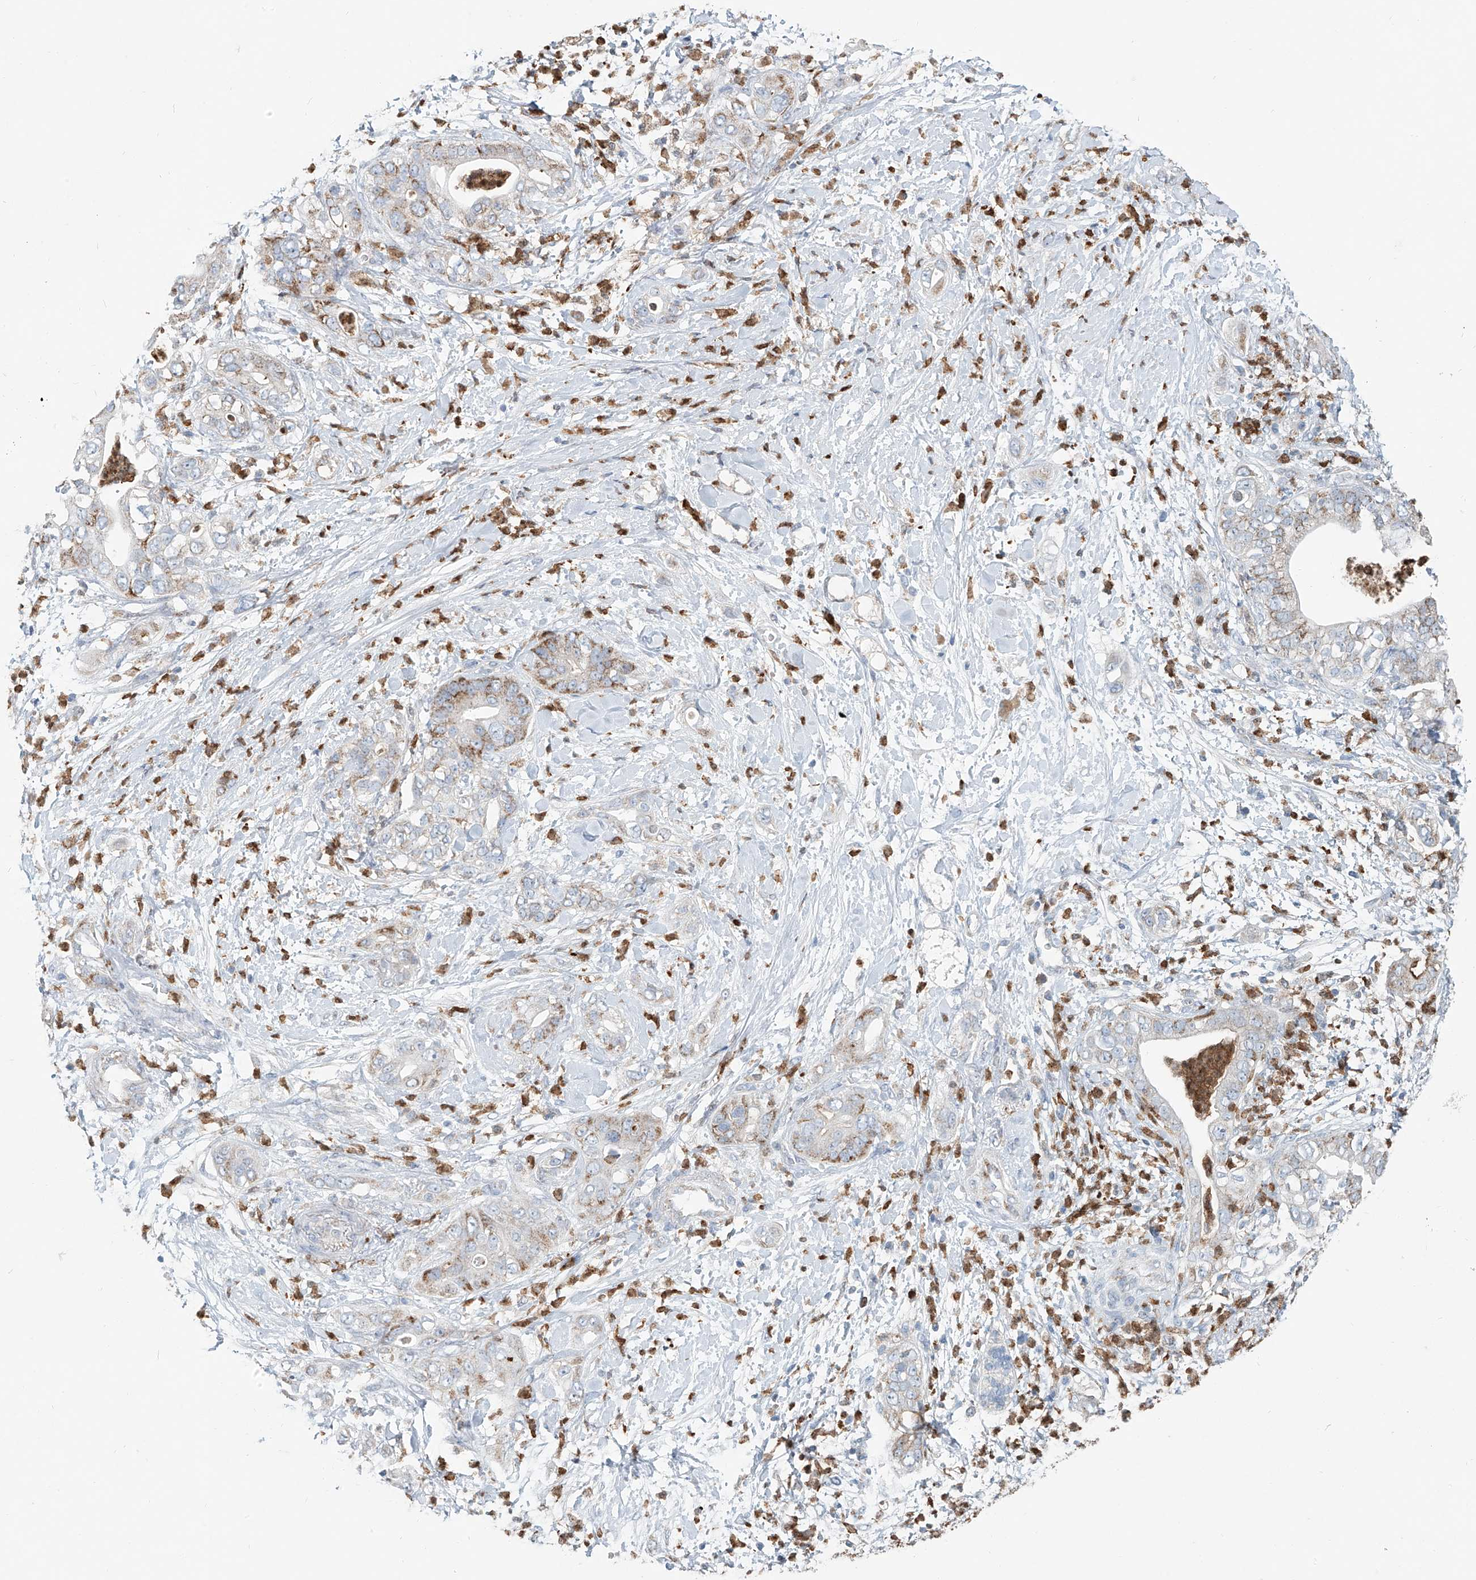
{"staining": {"intensity": "moderate", "quantity": "25%-75%", "location": "cytoplasmic/membranous"}, "tissue": "pancreatic cancer", "cell_type": "Tumor cells", "image_type": "cancer", "snomed": [{"axis": "morphology", "description": "Adenocarcinoma, NOS"}, {"axis": "topography", "description": "Pancreas"}], "caption": "This is a photomicrograph of IHC staining of pancreatic cancer (adenocarcinoma), which shows moderate positivity in the cytoplasmic/membranous of tumor cells.", "gene": "PTPRA", "patient": {"sex": "female", "age": 78}}